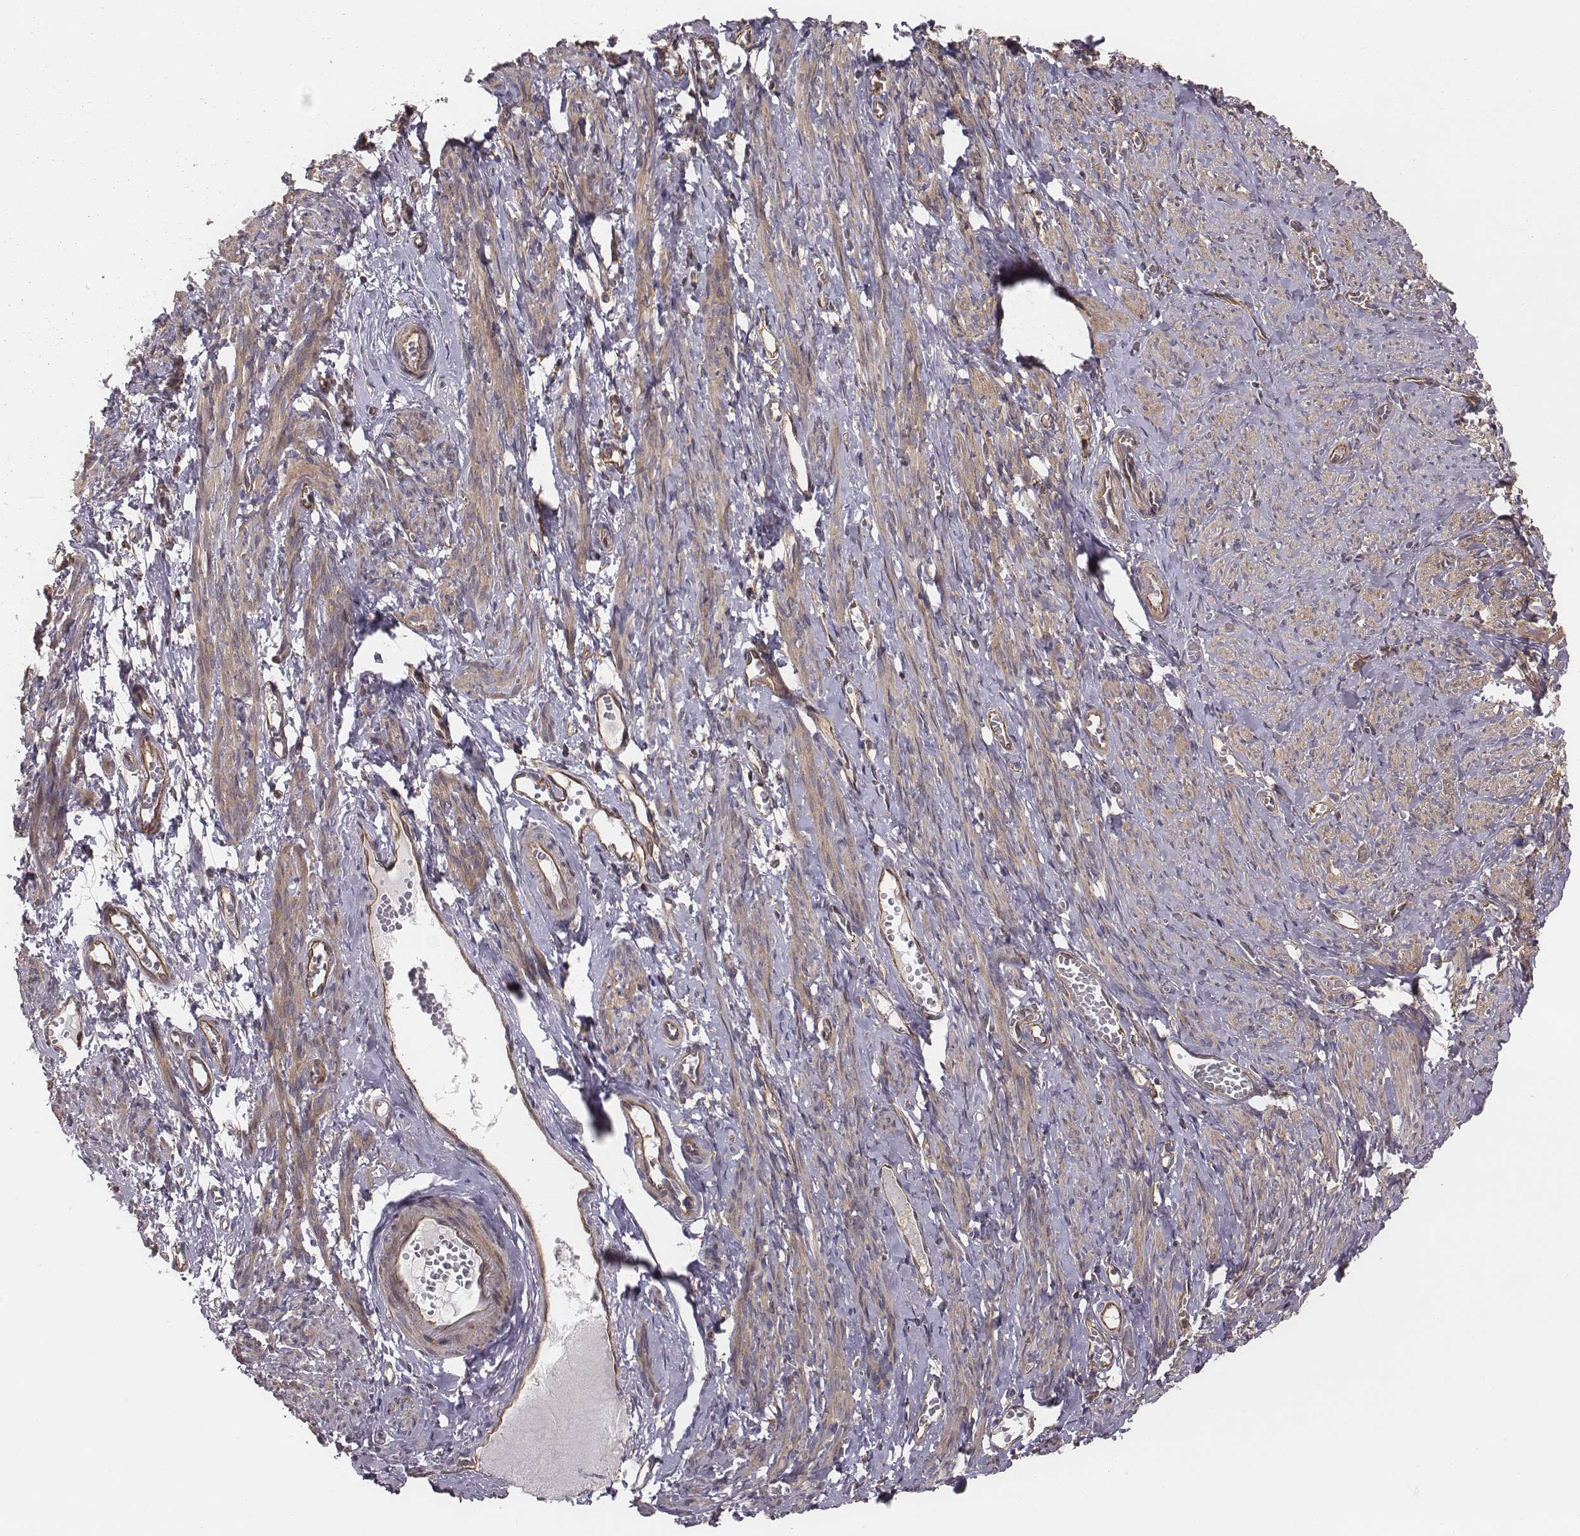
{"staining": {"intensity": "weak", "quantity": "25%-75%", "location": "cytoplasmic/membranous"}, "tissue": "smooth muscle", "cell_type": "Smooth muscle cells", "image_type": "normal", "snomed": [{"axis": "morphology", "description": "Normal tissue, NOS"}, {"axis": "topography", "description": "Smooth muscle"}], "caption": "Weak cytoplasmic/membranous expression is identified in about 25%-75% of smooth muscle cells in benign smooth muscle. Ihc stains the protein of interest in brown and the nuclei are stained blue.", "gene": "CAD", "patient": {"sex": "female", "age": 65}}